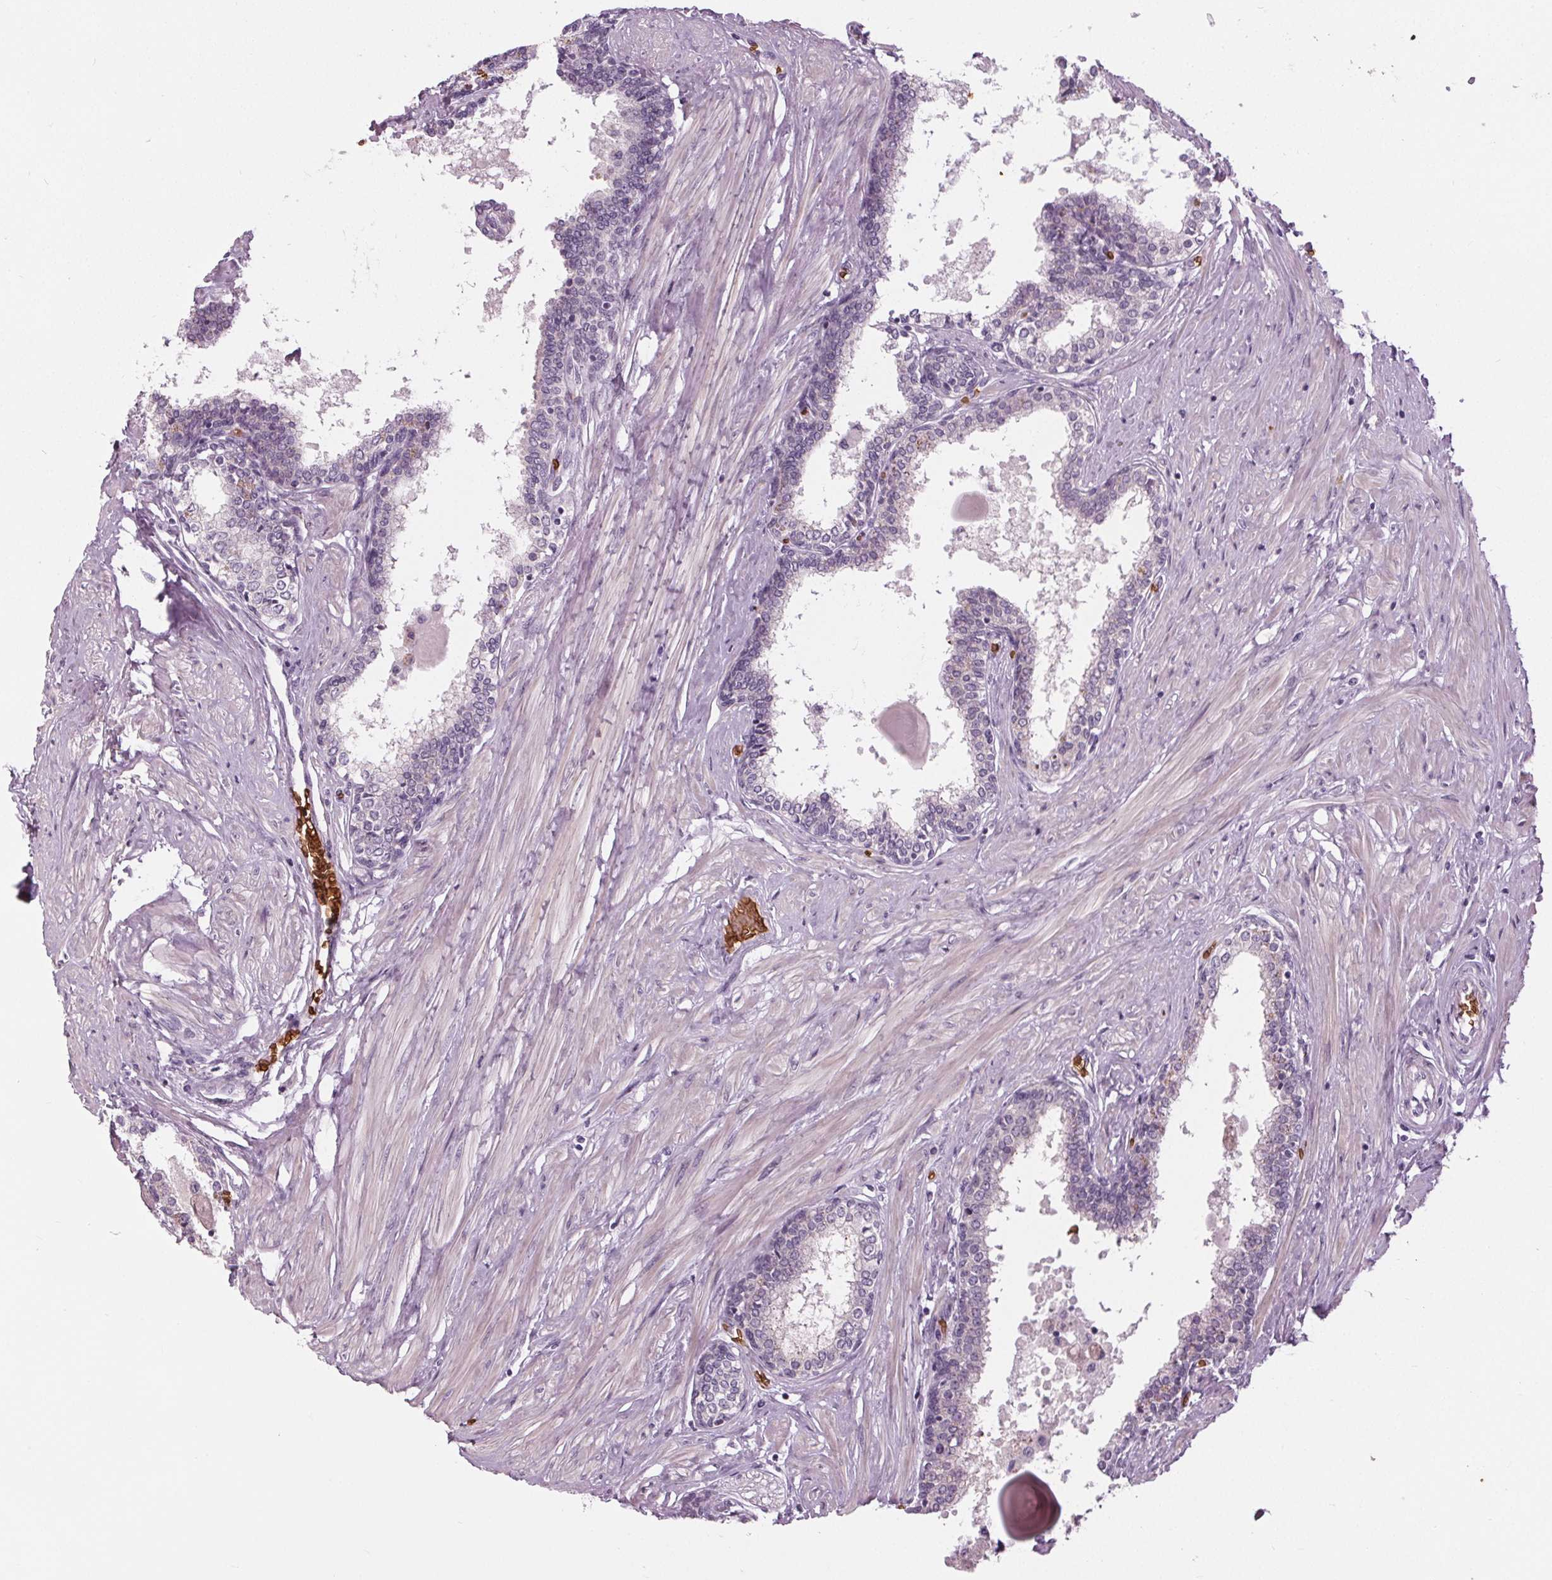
{"staining": {"intensity": "negative", "quantity": "none", "location": "none"}, "tissue": "prostate", "cell_type": "Glandular cells", "image_type": "normal", "snomed": [{"axis": "morphology", "description": "Normal tissue, NOS"}, {"axis": "topography", "description": "Prostate"}], "caption": "IHC of normal human prostate reveals no positivity in glandular cells. (Brightfield microscopy of DAB IHC at high magnification).", "gene": "SLC4A1", "patient": {"sex": "male", "age": 55}}